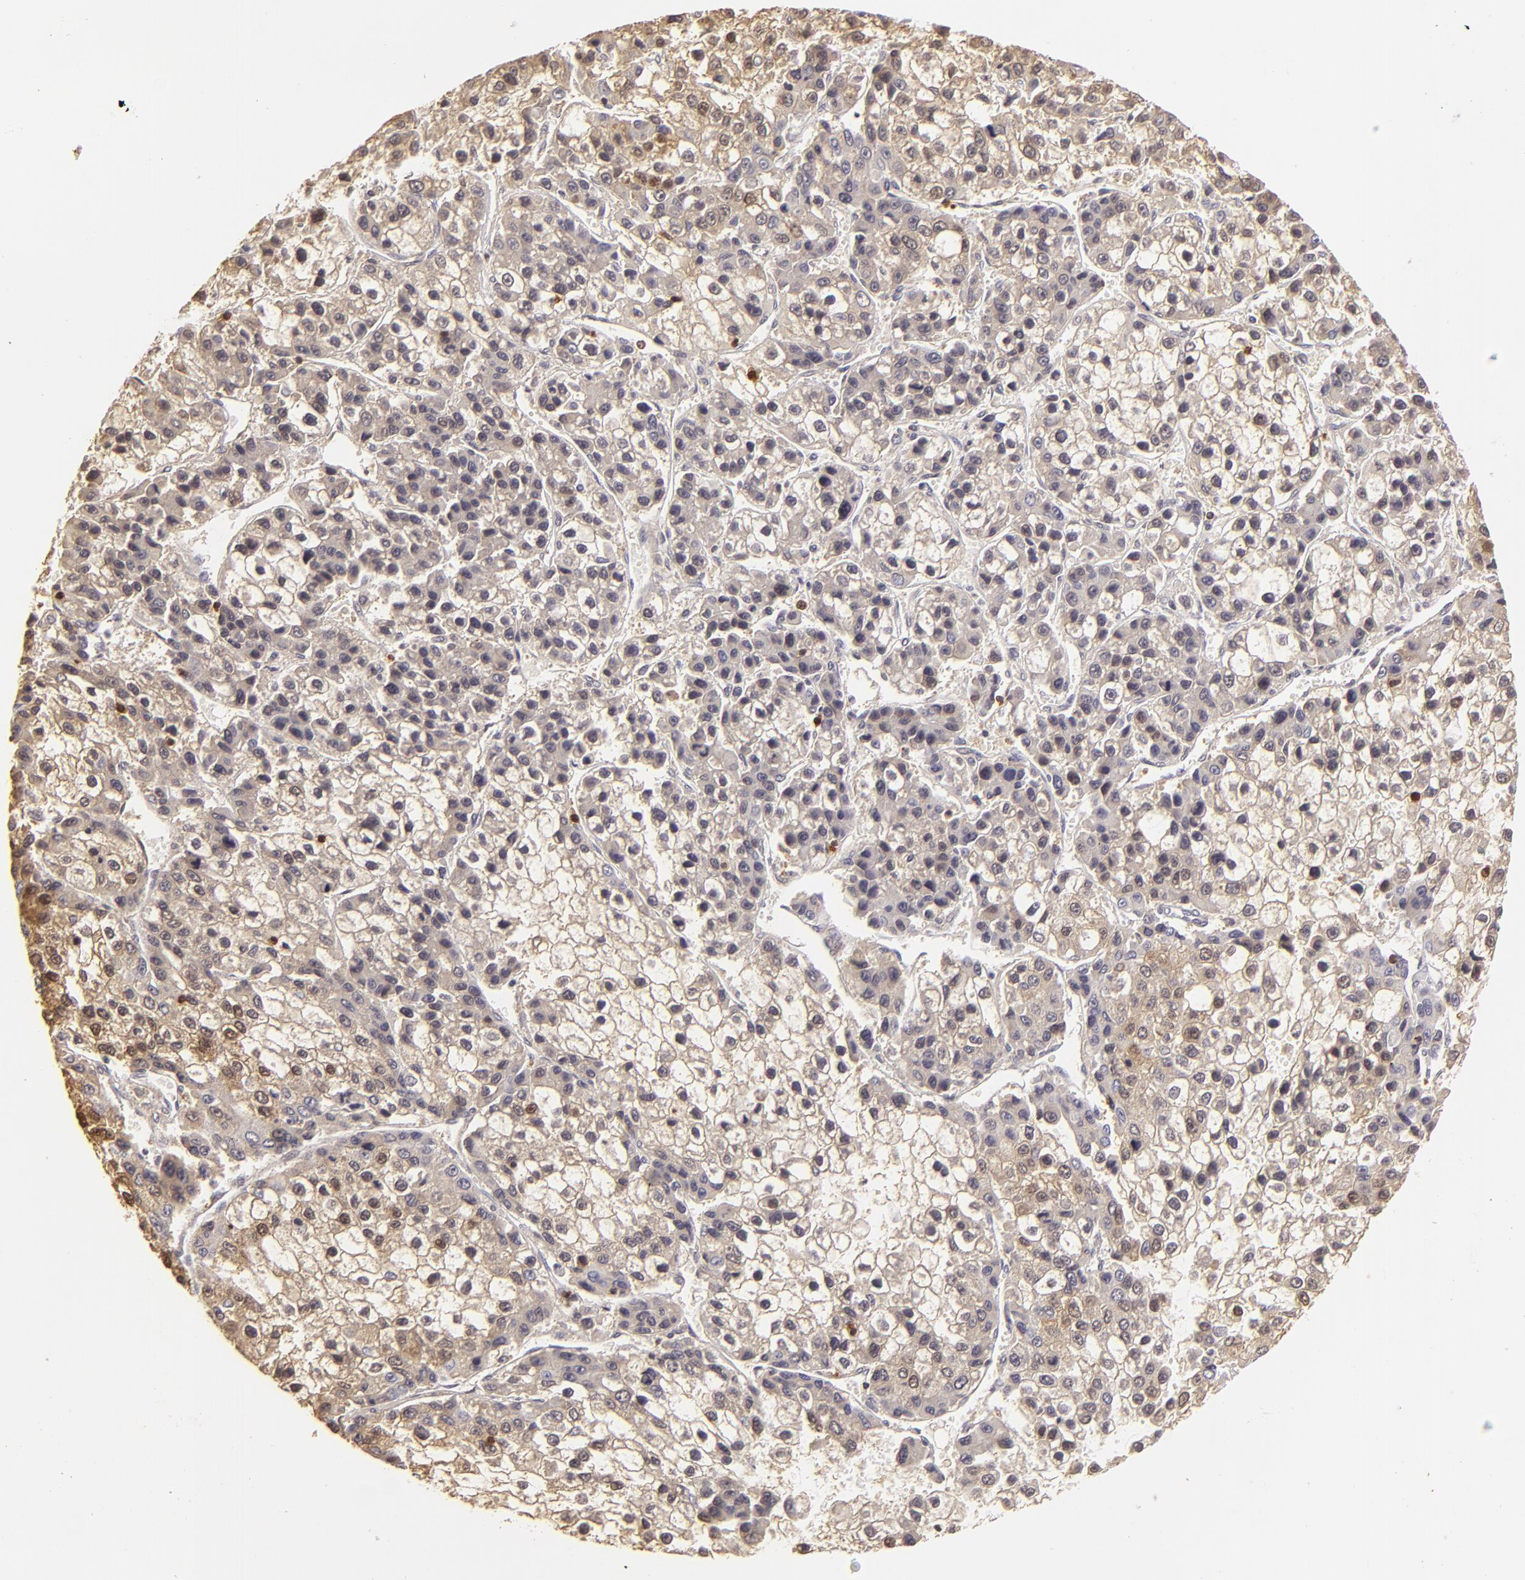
{"staining": {"intensity": "weak", "quantity": "25%-75%", "location": "cytoplasmic/membranous,nuclear"}, "tissue": "liver cancer", "cell_type": "Tumor cells", "image_type": "cancer", "snomed": [{"axis": "morphology", "description": "Carcinoma, Hepatocellular, NOS"}, {"axis": "topography", "description": "Liver"}], "caption": "Tumor cells reveal low levels of weak cytoplasmic/membranous and nuclear staining in about 25%-75% of cells in hepatocellular carcinoma (liver). (Brightfield microscopy of DAB IHC at high magnification).", "gene": "APOBEC3G", "patient": {"sex": "female", "age": 66}}